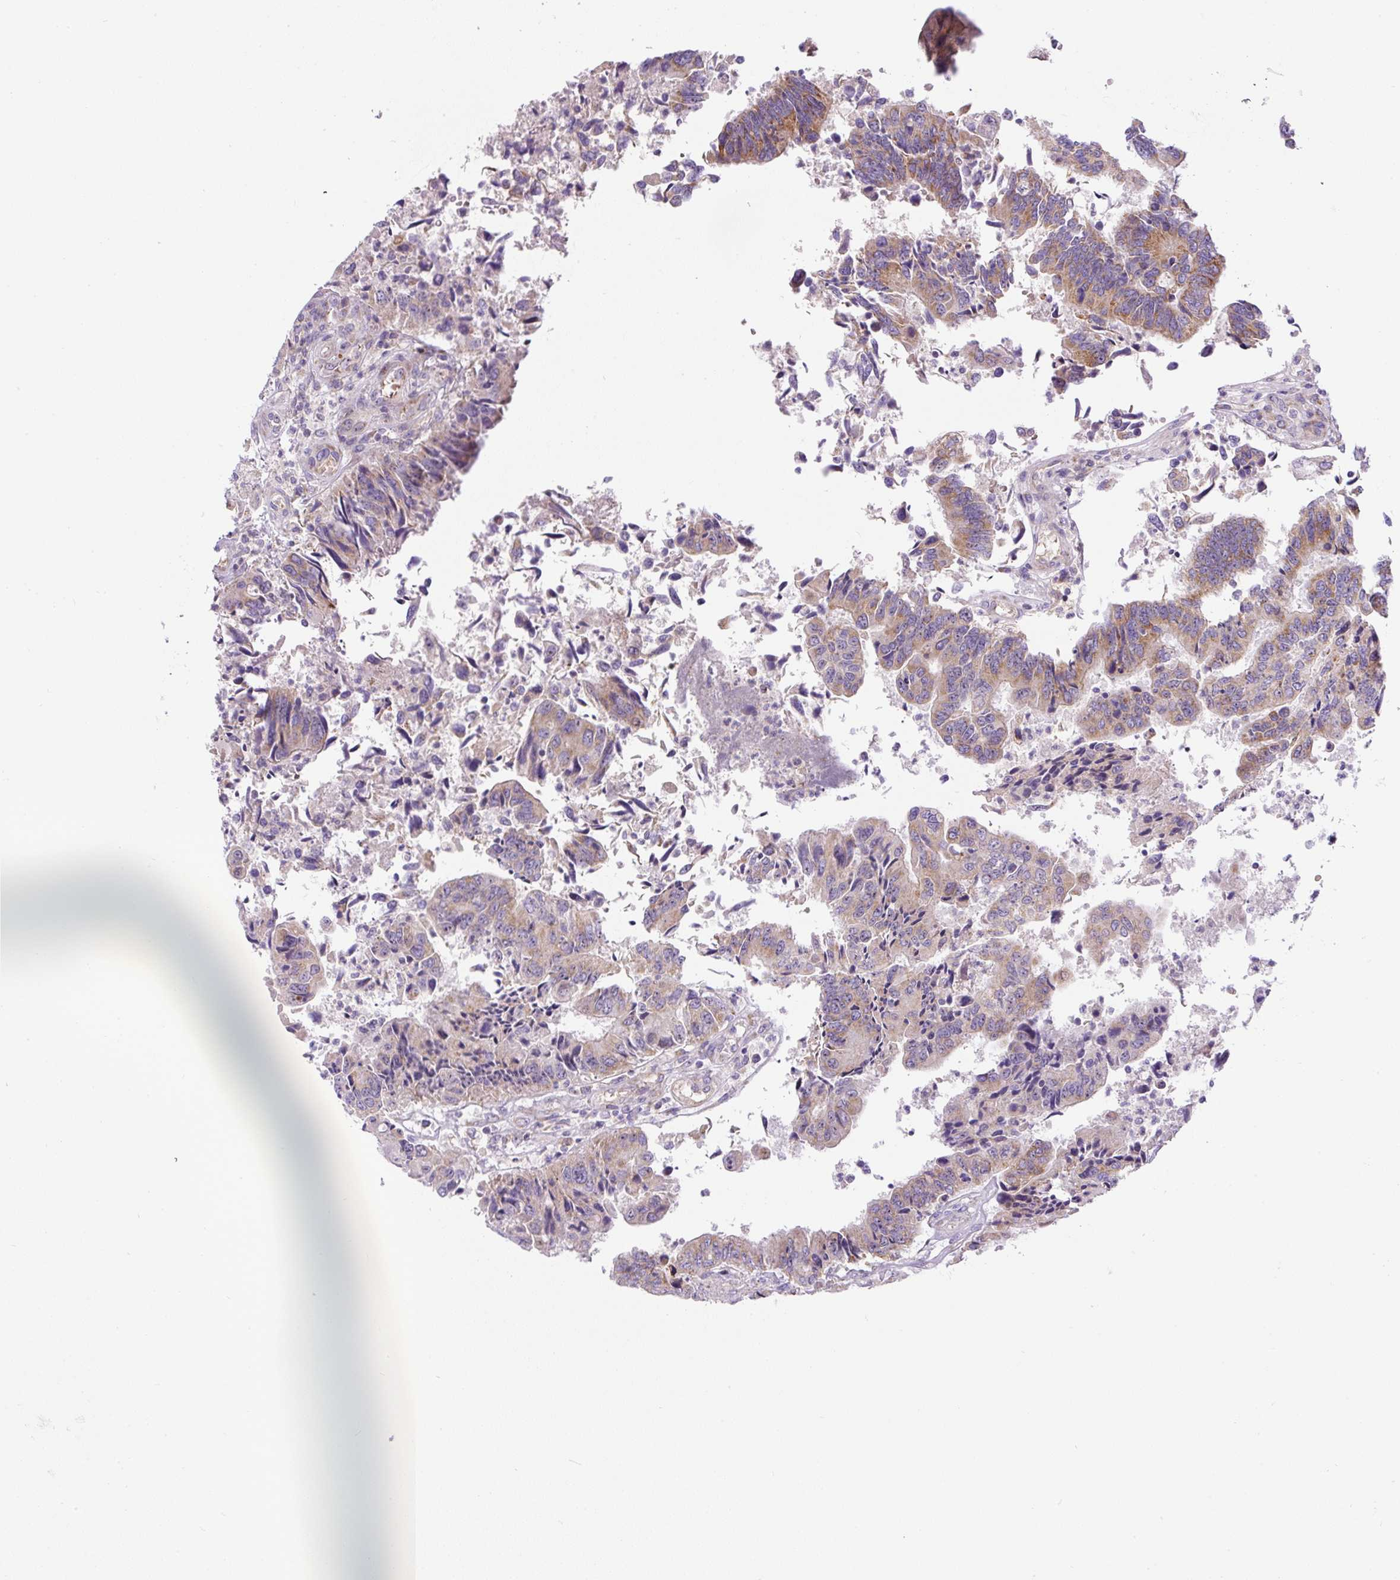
{"staining": {"intensity": "moderate", "quantity": "25%-75%", "location": "cytoplasmic/membranous"}, "tissue": "colorectal cancer", "cell_type": "Tumor cells", "image_type": "cancer", "snomed": [{"axis": "morphology", "description": "Adenocarcinoma, NOS"}, {"axis": "topography", "description": "Colon"}], "caption": "Protein staining of colorectal cancer tissue shows moderate cytoplasmic/membranous staining in about 25%-75% of tumor cells.", "gene": "ZNF596", "patient": {"sex": "female", "age": 67}}